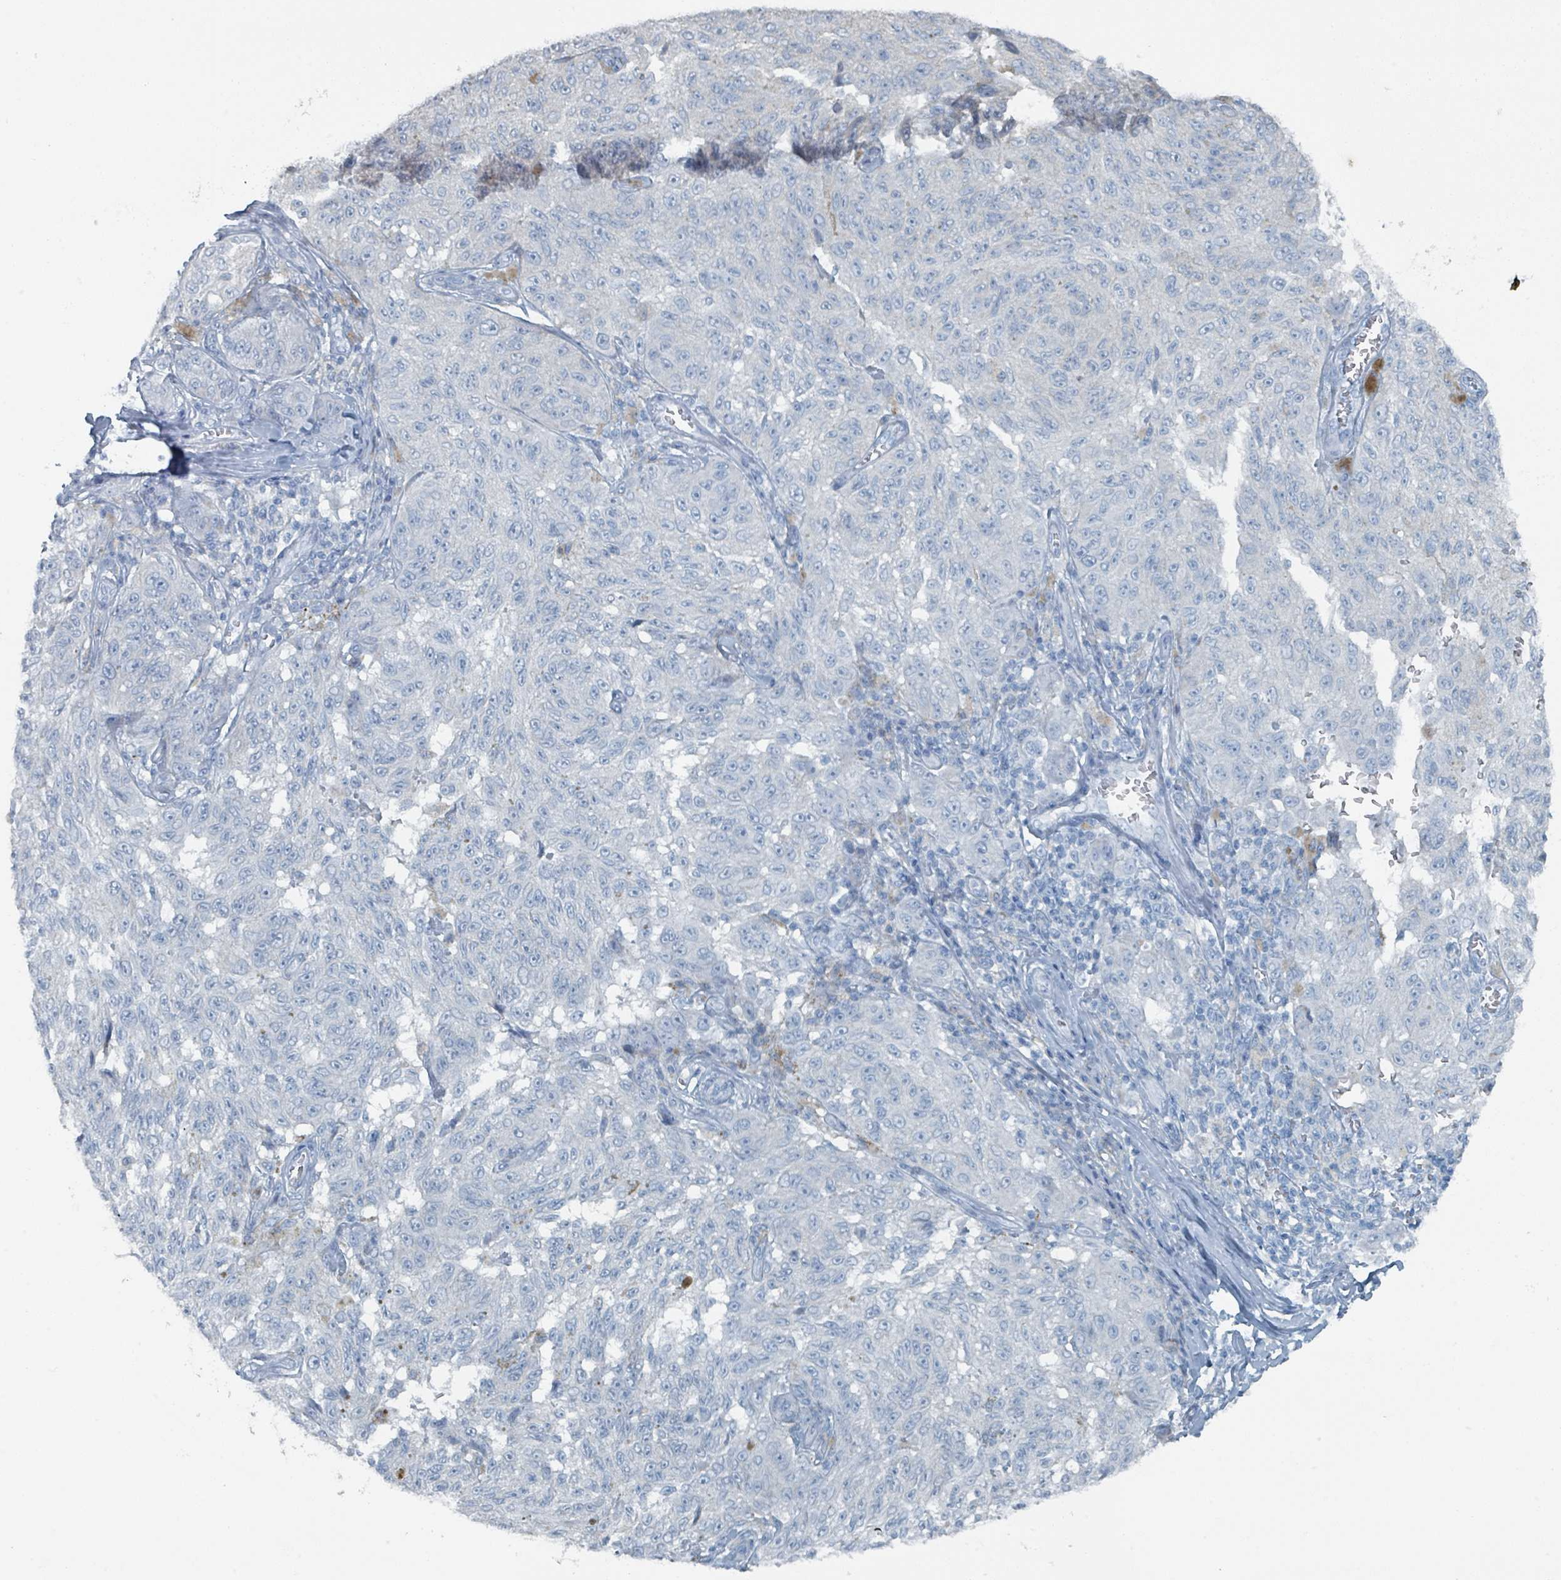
{"staining": {"intensity": "negative", "quantity": "none", "location": "none"}, "tissue": "melanoma", "cell_type": "Tumor cells", "image_type": "cancer", "snomed": [{"axis": "morphology", "description": "Malignant melanoma, NOS"}, {"axis": "topography", "description": "Skin"}], "caption": "Melanoma stained for a protein using immunohistochemistry (IHC) shows no expression tumor cells.", "gene": "GAMT", "patient": {"sex": "male", "age": 68}}